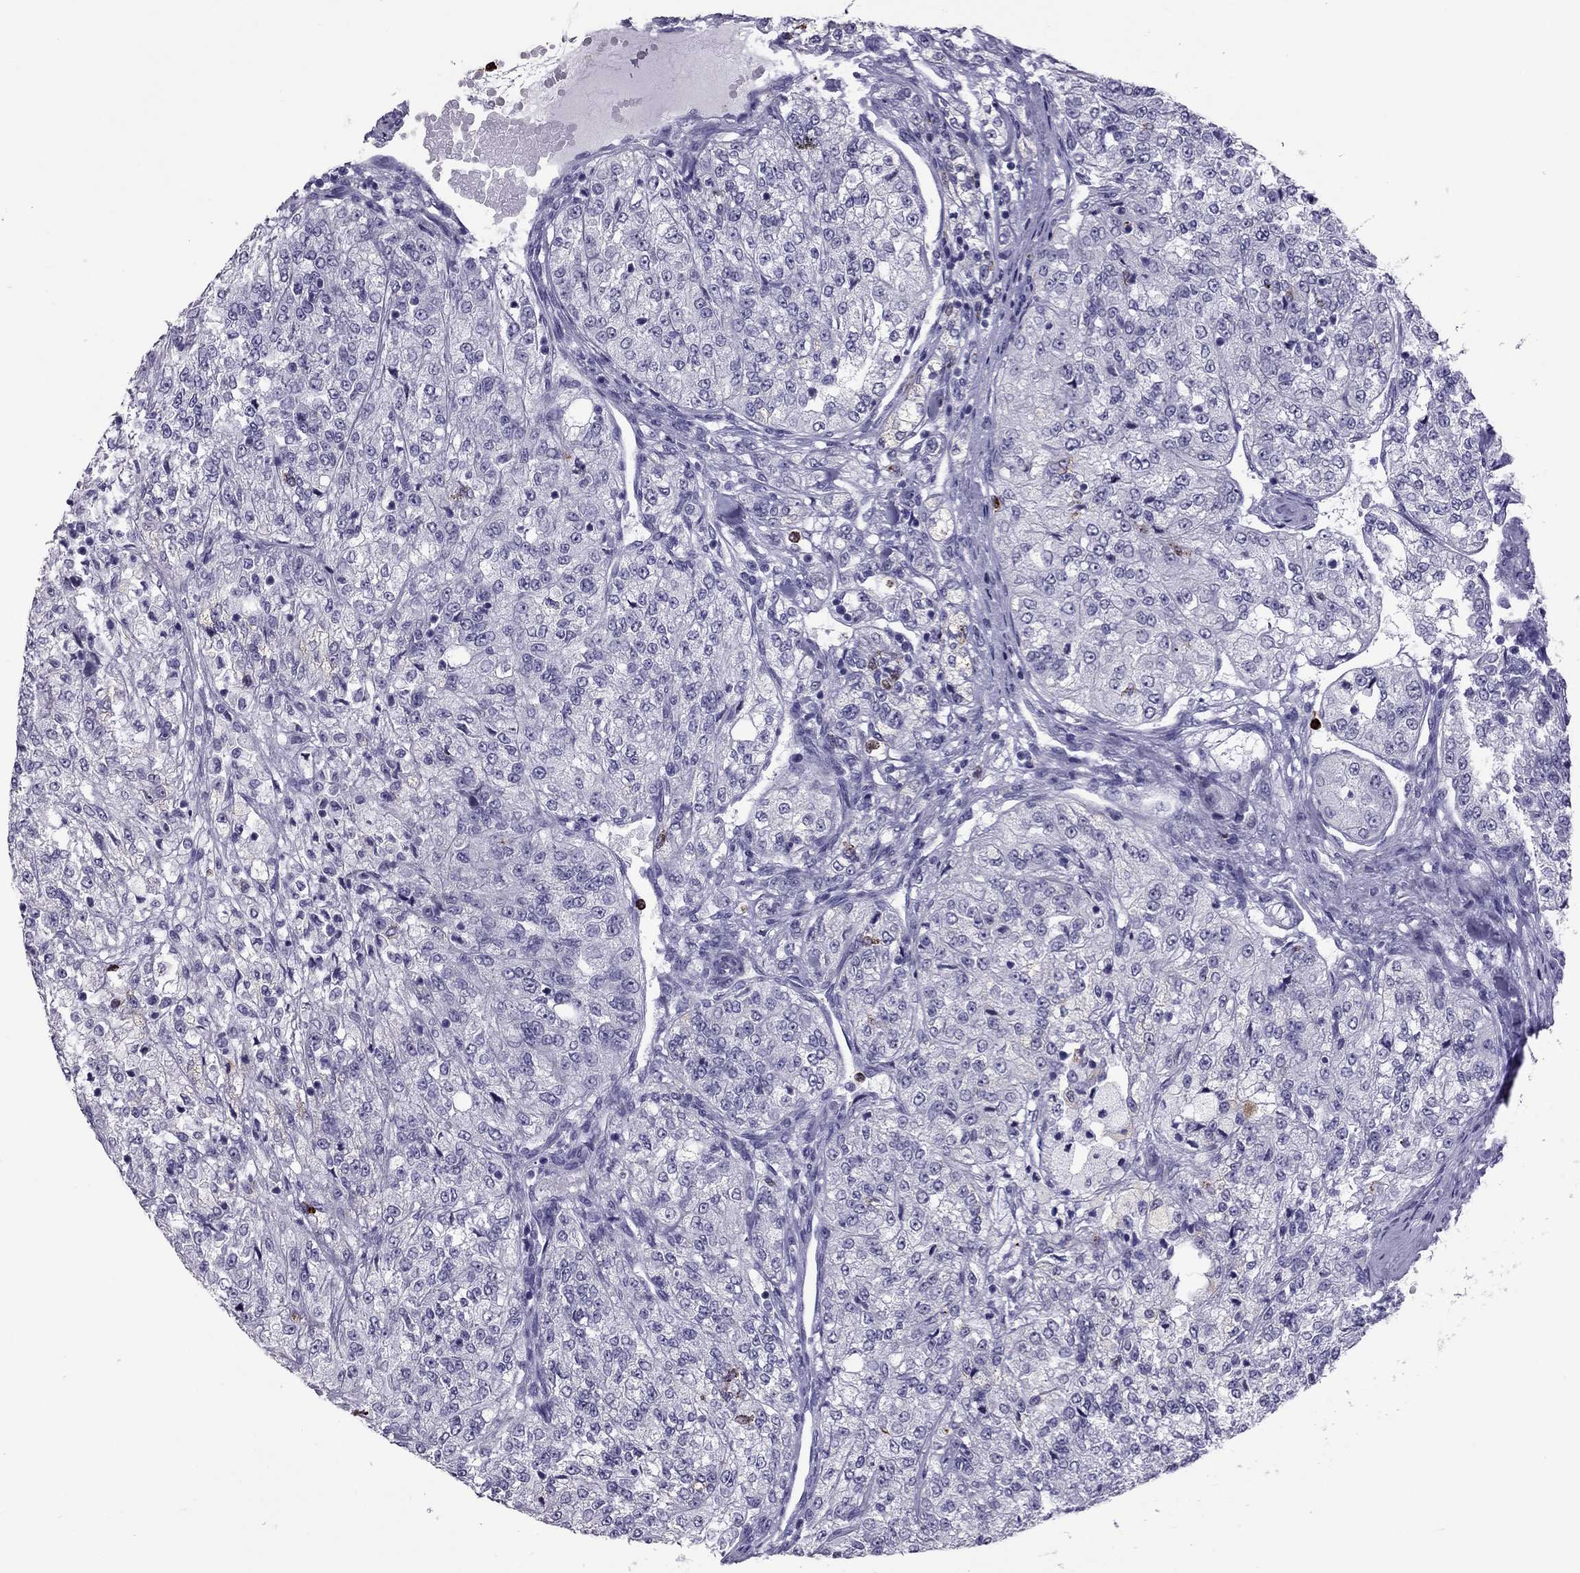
{"staining": {"intensity": "negative", "quantity": "none", "location": "none"}, "tissue": "renal cancer", "cell_type": "Tumor cells", "image_type": "cancer", "snomed": [{"axis": "morphology", "description": "Adenocarcinoma, NOS"}, {"axis": "topography", "description": "Kidney"}], "caption": "Tumor cells show no significant protein staining in renal cancer.", "gene": "CCL27", "patient": {"sex": "female", "age": 63}}